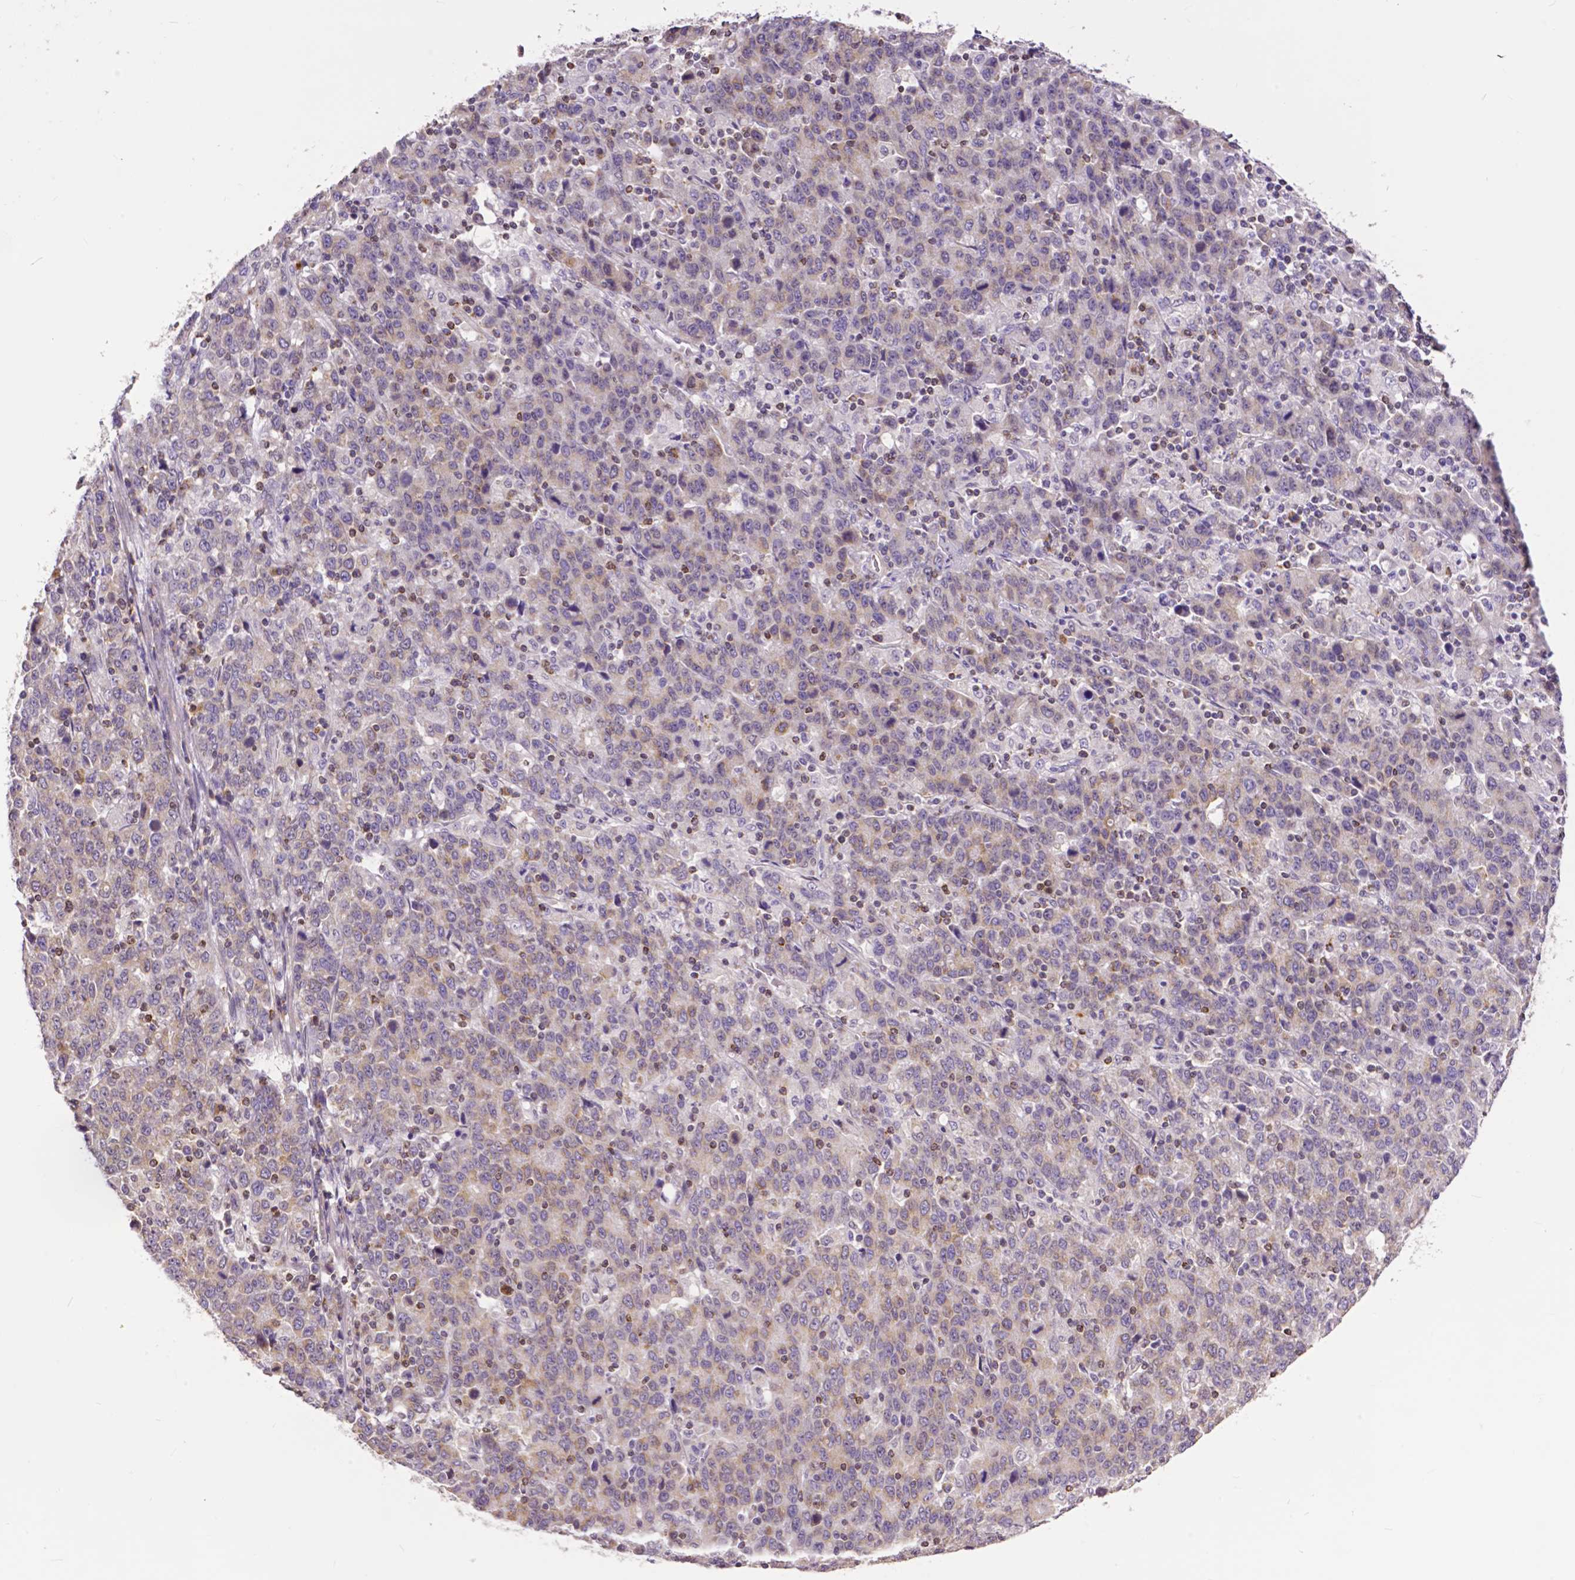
{"staining": {"intensity": "weak", "quantity": ">75%", "location": "cytoplasmic/membranous"}, "tissue": "stomach cancer", "cell_type": "Tumor cells", "image_type": "cancer", "snomed": [{"axis": "morphology", "description": "Adenocarcinoma, NOS"}, {"axis": "topography", "description": "Stomach, upper"}], "caption": "There is low levels of weak cytoplasmic/membranous positivity in tumor cells of stomach cancer (adenocarcinoma), as demonstrated by immunohistochemical staining (brown color).", "gene": "MCL1", "patient": {"sex": "male", "age": 69}}